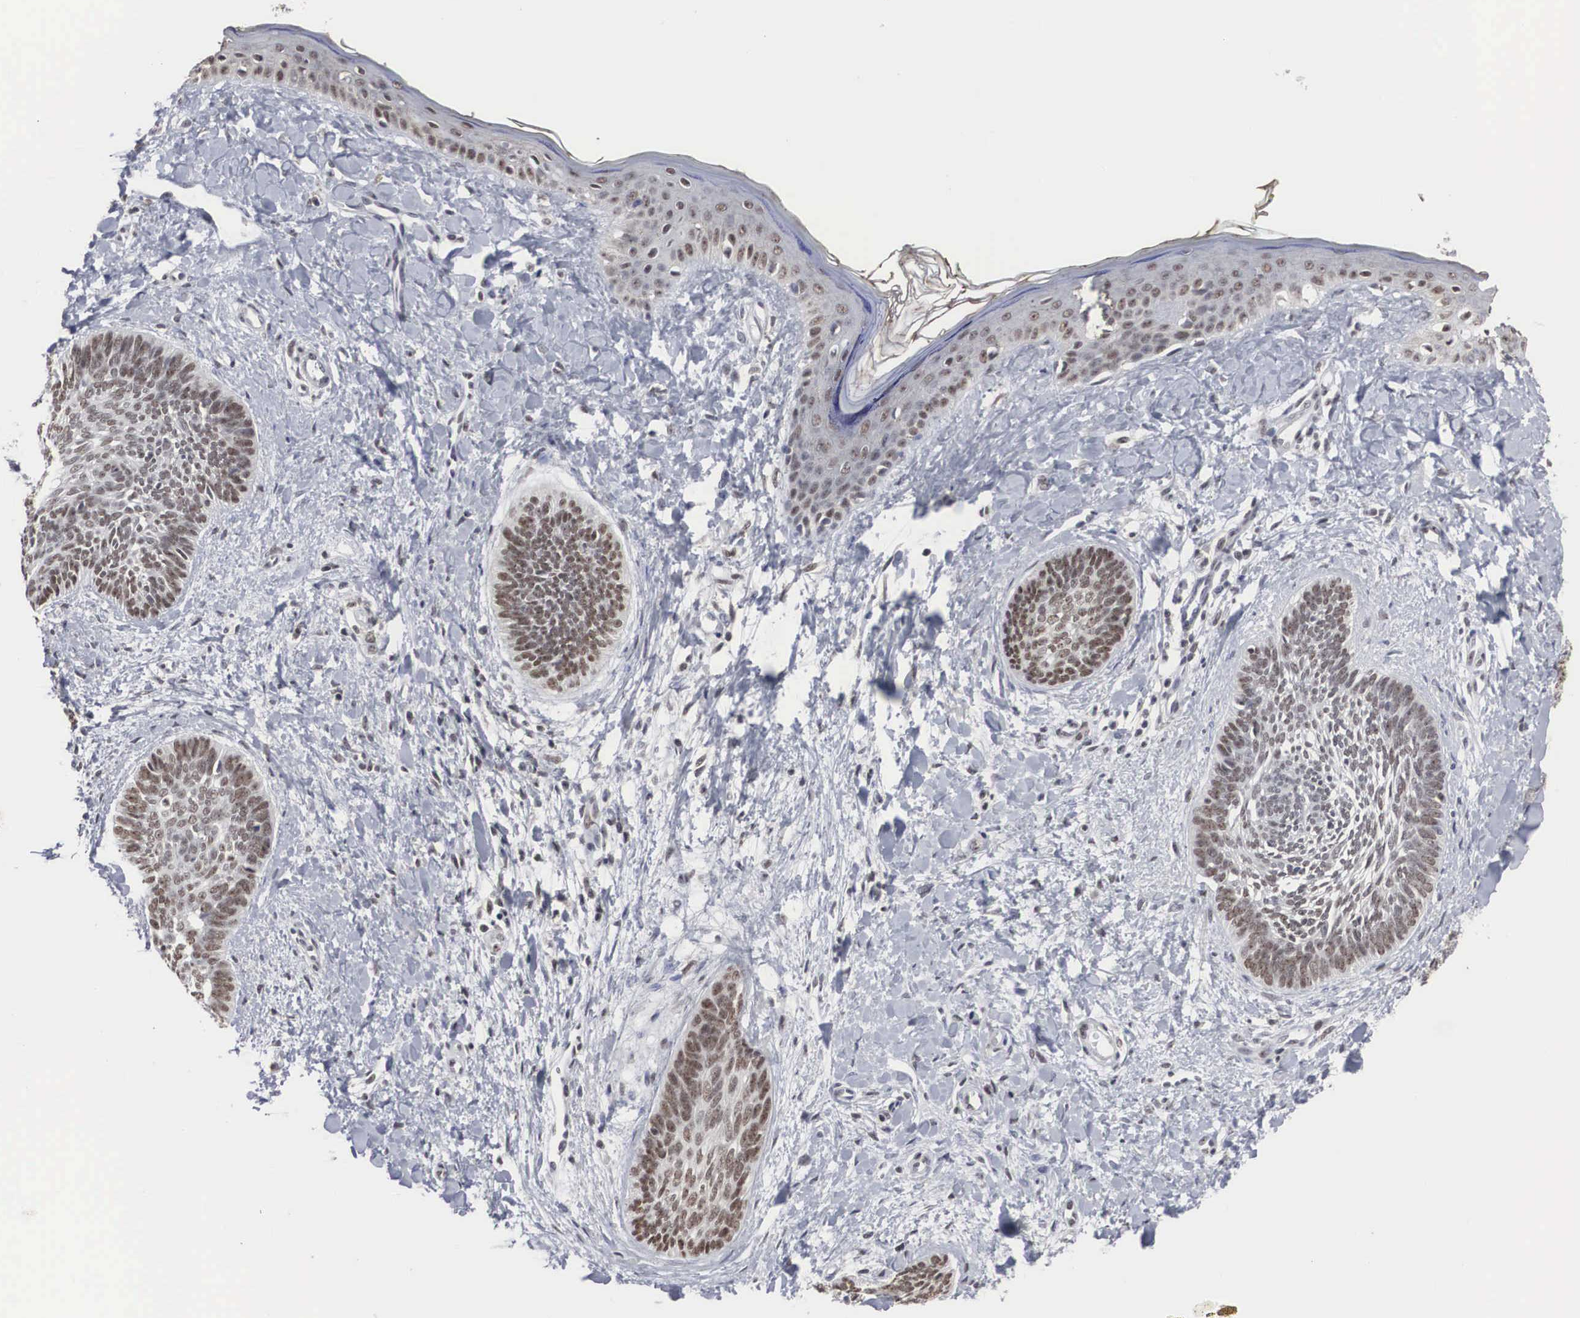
{"staining": {"intensity": "weak", "quantity": "25%-75%", "location": "nuclear"}, "tissue": "skin cancer", "cell_type": "Tumor cells", "image_type": "cancer", "snomed": [{"axis": "morphology", "description": "Basal cell carcinoma"}, {"axis": "topography", "description": "Skin"}], "caption": "Basal cell carcinoma (skin) tissue exhibits weak nuclear positivity in approximately 25%-75% of tumor cells", "gene": "AUTS2", "patient": {"sex": "female", "age": 81}}